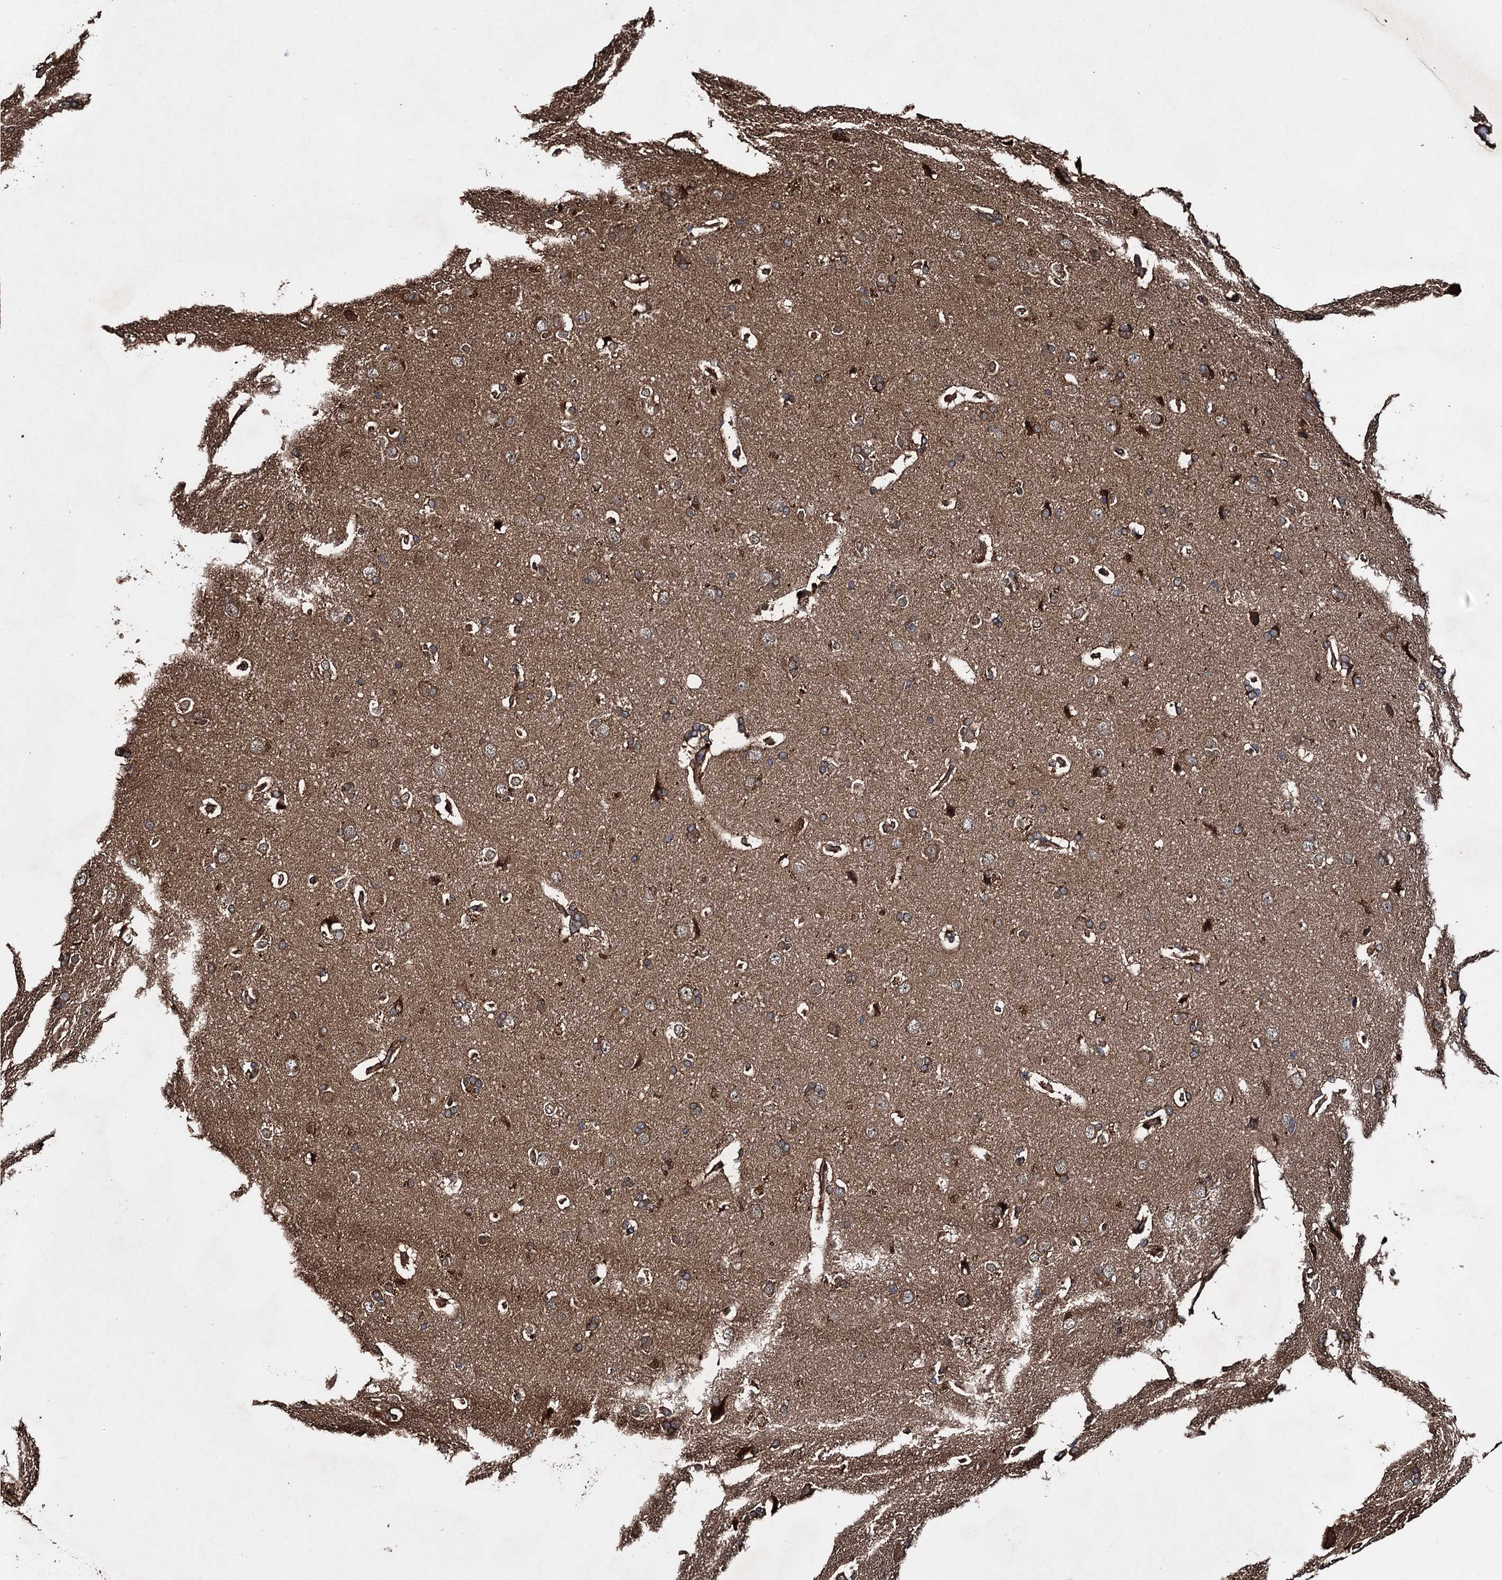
{"staining": {"intensity": "moderate", "quantity": ">75%", "location": "cytoplasmic/membranous"}, "tissue": "cerebral cortex", "cell_type": "Endothelial cells", "image_type": "normal", "snomed": [{"axis": "morphology", "description": "Normal tissue, NOS"}, {"axis": "topography", "description": "Cerebral cortex"}], "caption": "Moderate cytoplasmic/membranous staining is appreciated in about >75% of endothelial cells in benign cerebral cortex.", "gene": "RHOBTB1", "patient": {"sex": "male", "age": 62}}